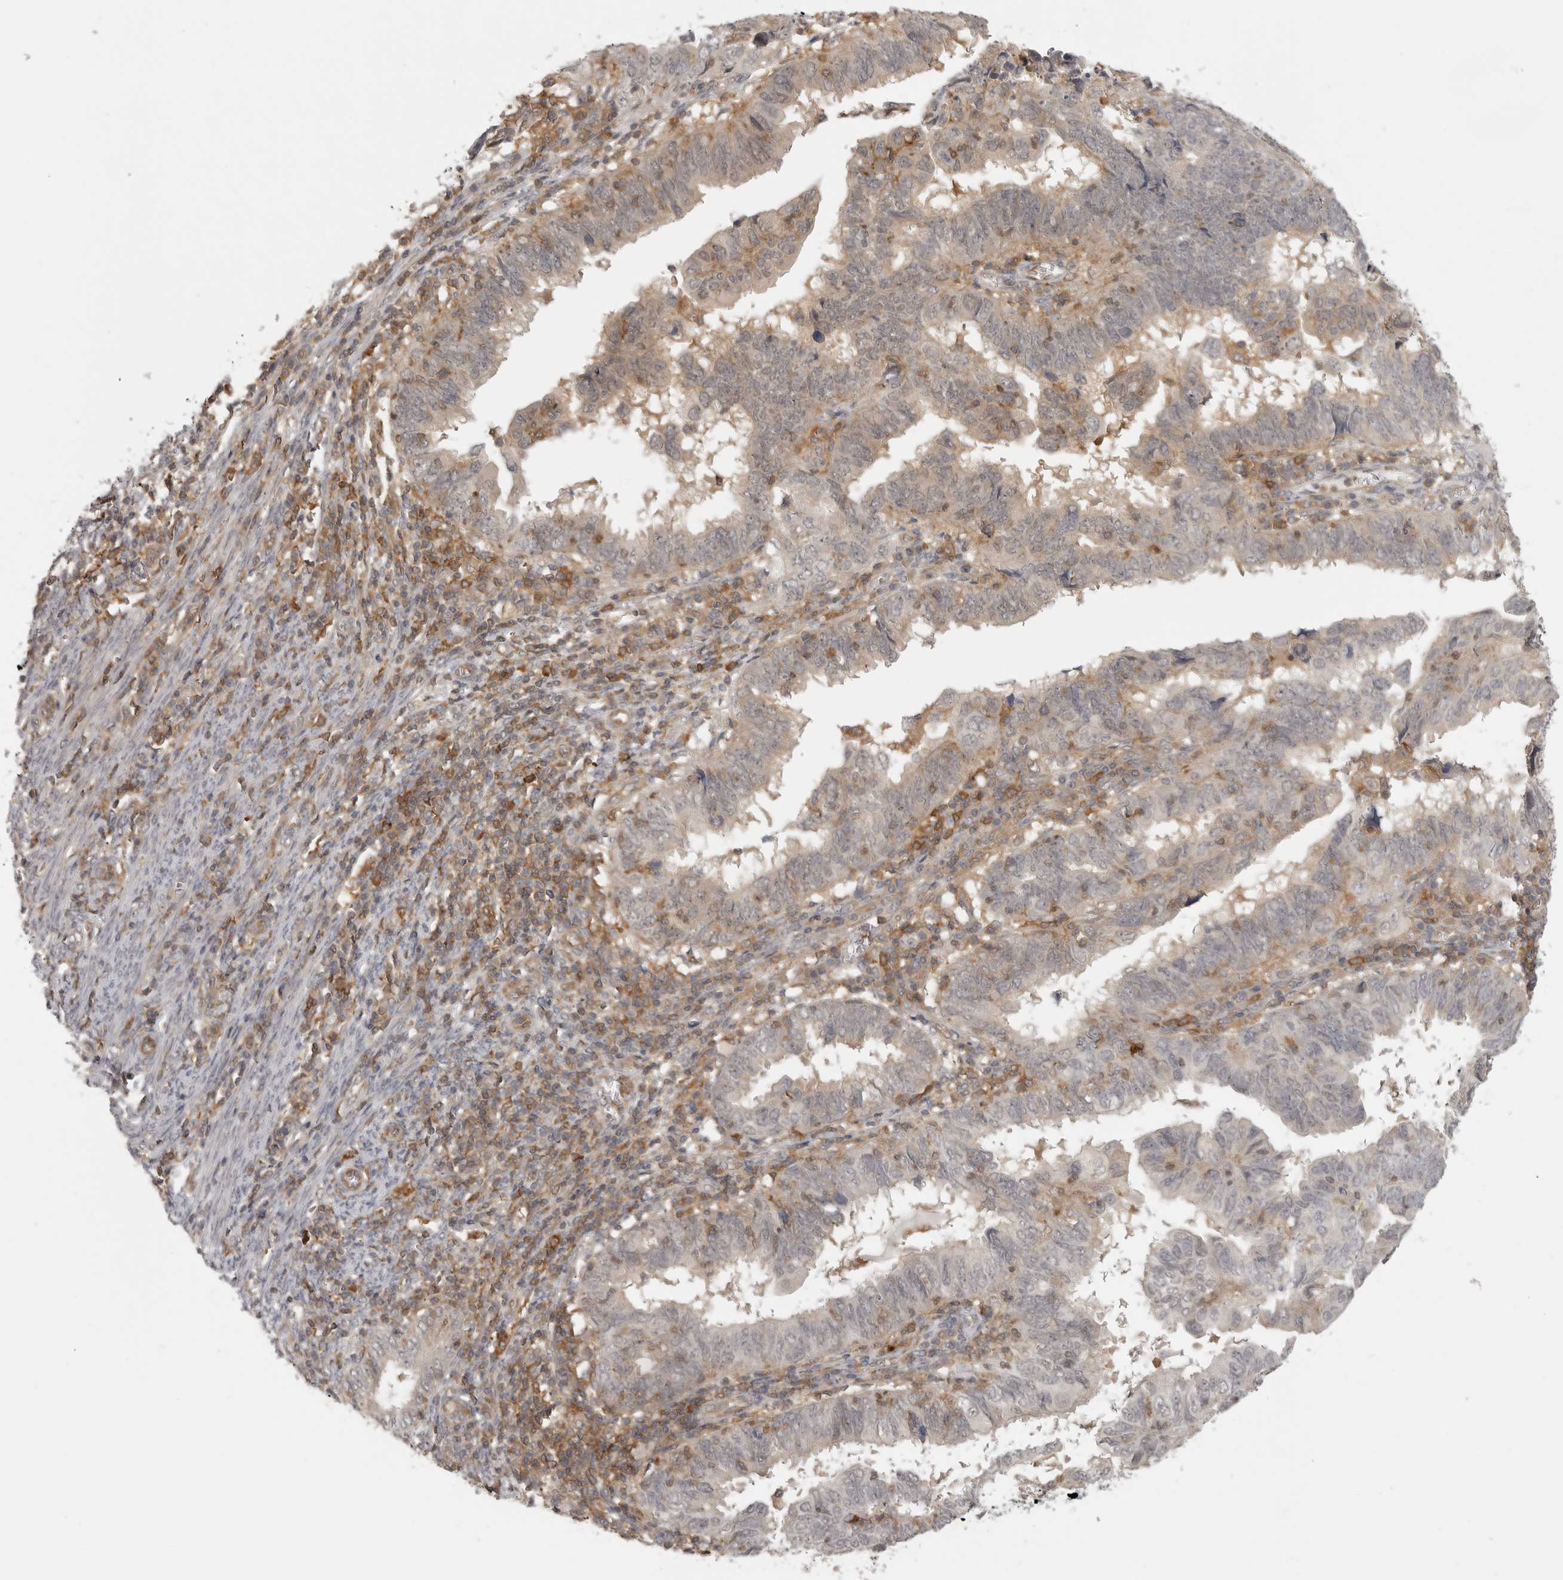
{"staining": {"intensity": "weak", "quantity": "<25%", "location": "cytoplasmic/membranous"}, "tissue": "endometrial cancer", "cell_type": "Tumor cells", "image_type": "cancer", "snomed": [{"axis": "morphology", "description": "Adenocarcinoma, NOS"}, {"axis": "topography", "description": "Uterus"}], "caption": "IHC of human endometrial adenocarcinoma reveals no staining in tumor cells.", "gene": "DBNL", "patient": {"sex": "female", "age": 77}}